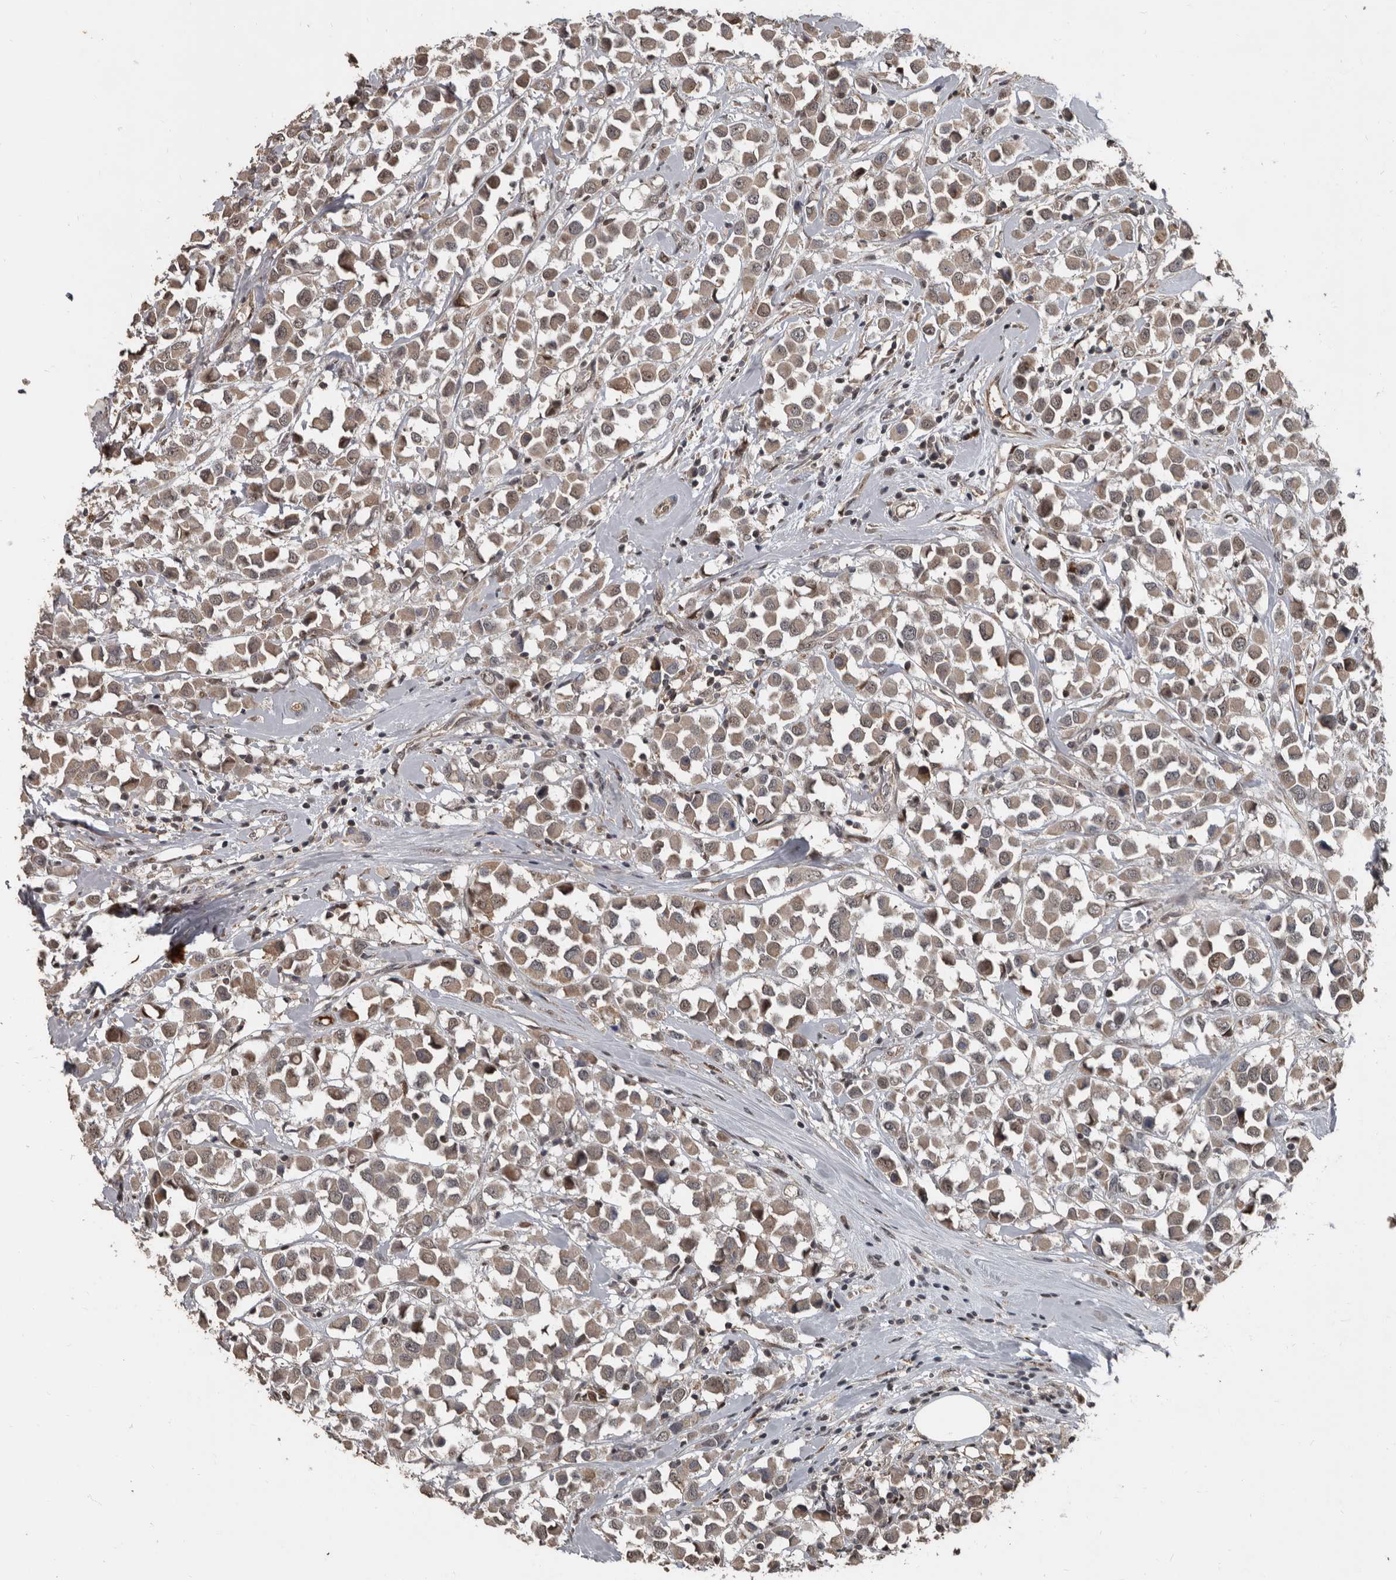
{"staining": {"intensity": "weak", "quantity": ">75%", "location": "cytoplasmic/membranous,nuclear"}, "tissue": "breast cancer", "cell_type": "Tumor cells", "image_type": "cancer", "snomed": [{"axis": "morphology", "description": "Duct carcinoma"}, {"axis": "topography", "description": "Breast"}], "caption": "This image reveals IHC staining of invasive ductal carcinoma (breast), with low weak cytoplasmic/membranous and nuclear positivity in approximately >75% of tumor cells.", "gene": "FSBP", "patient": {"sex": "female", "age": 61}}